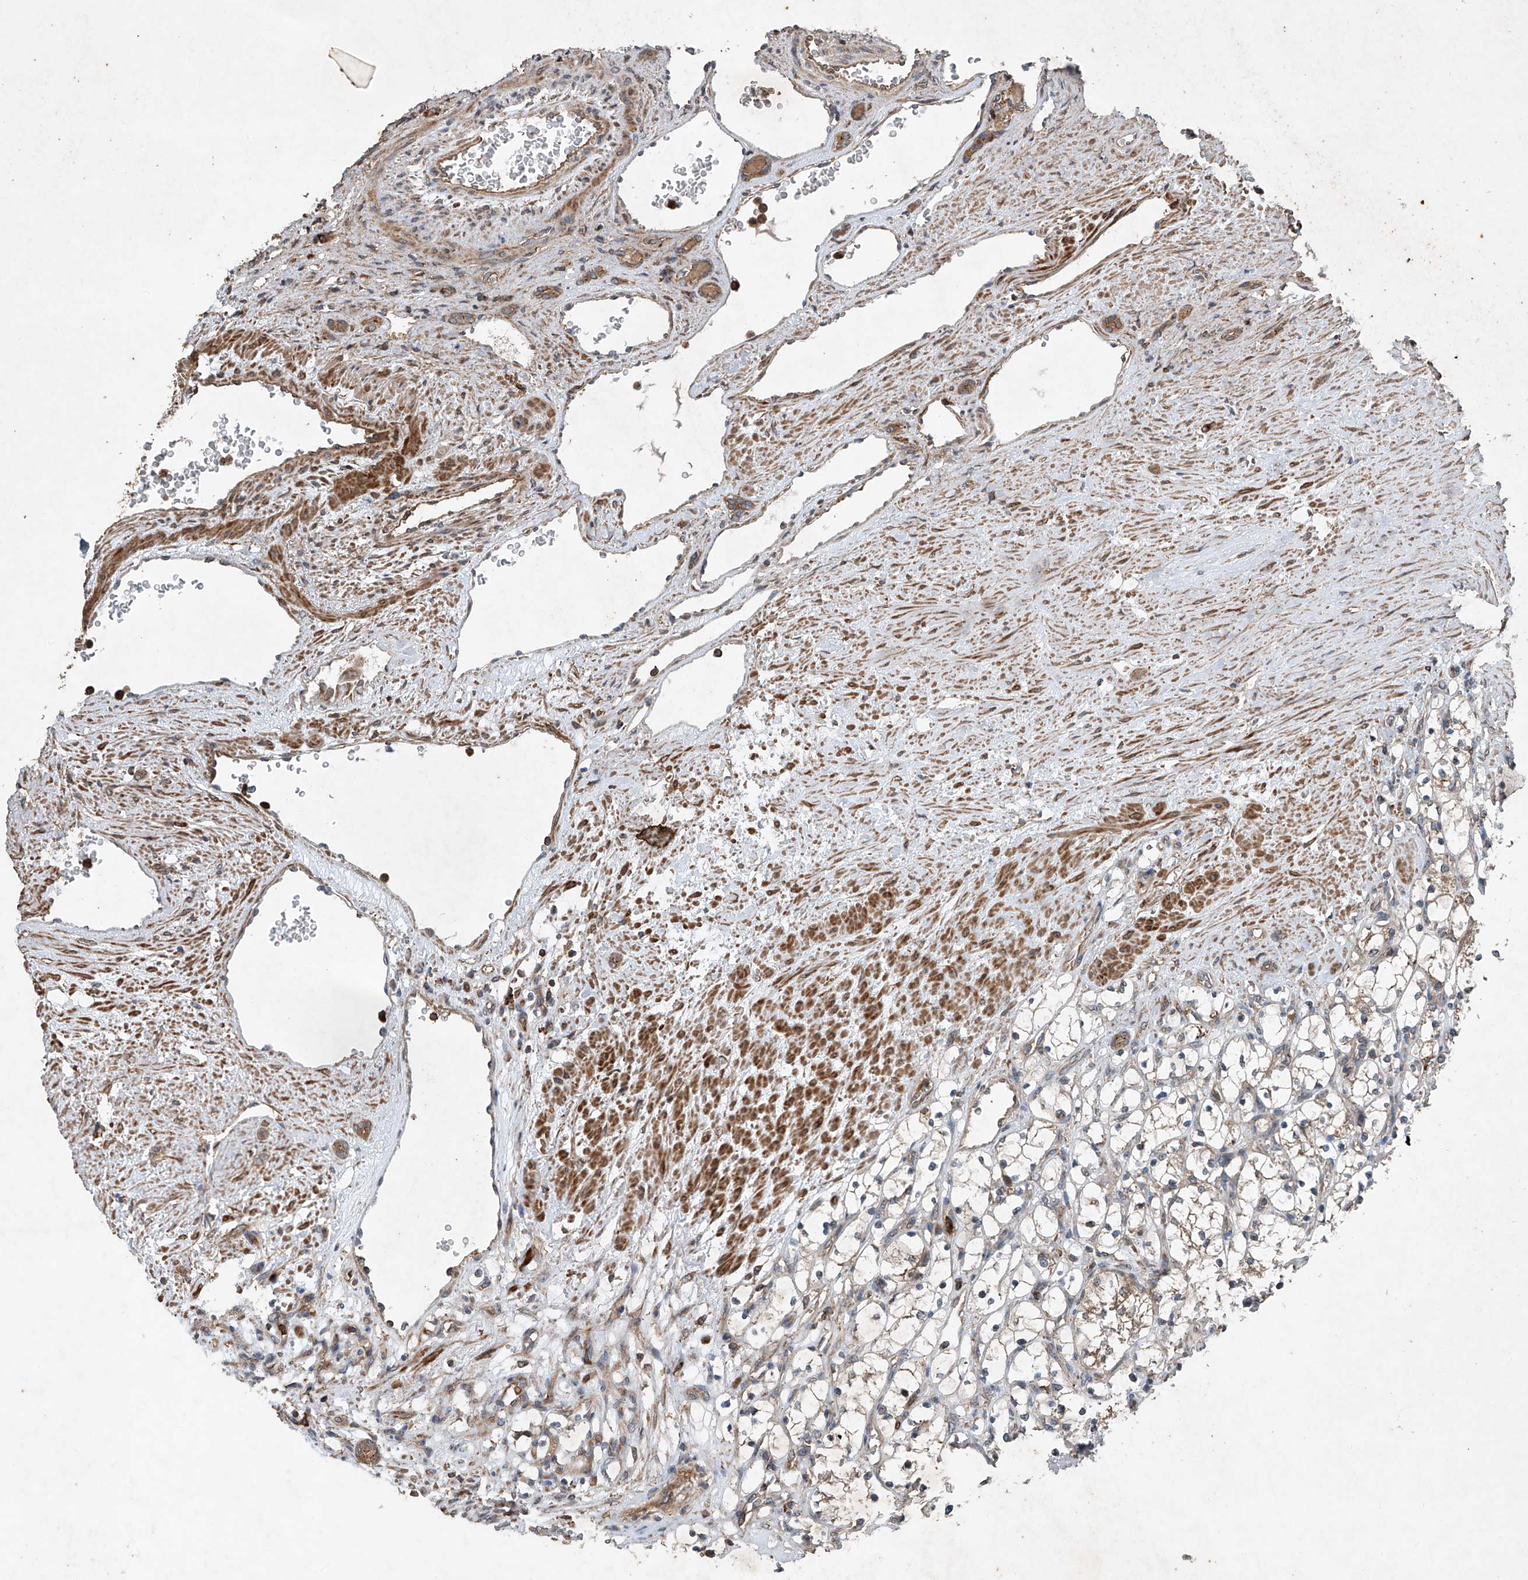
{"staining": {"intensity": "weak", "quantity": "<25%", "location": "cytoplasmic/membranous"}, "tissue": "renal cancer", "cell_type": "Tumor cells", "image_type": "cancer", "snomed": [{"axis": "morphology", "description": "Adenocarcinoma, NOS"}, {"axis": "topography", "description": "Kidney"}], "caption": "Protein analysis of renal adenocarcinoma reveals no significant staining in tumor cells.", "gene": "CEP85L", "patient": {"sex": "female", "age": 69}}